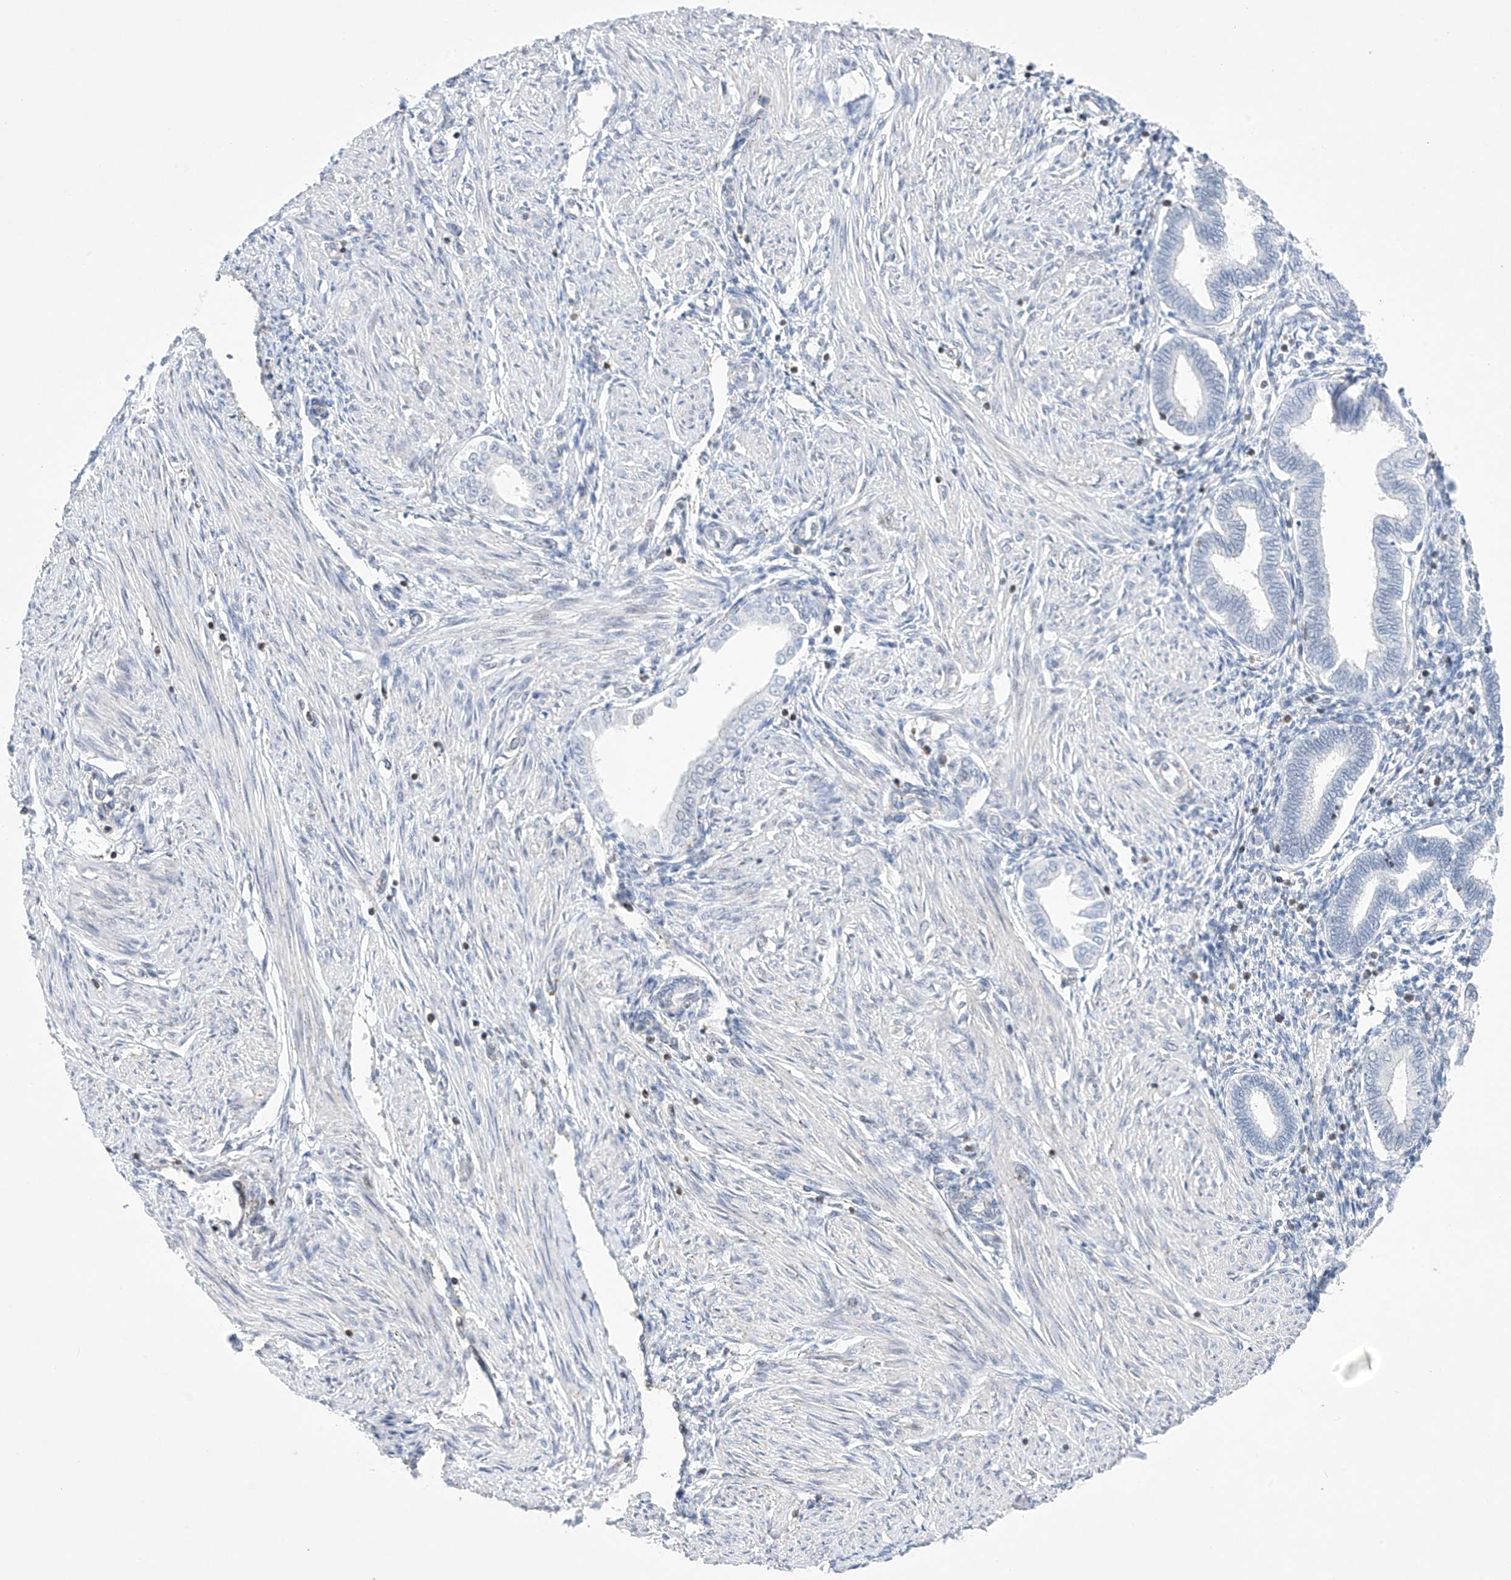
{"staining": {"intensity": "negative", "quantity": "none", "location": "none"}, "tissue": "endometrium", "cell_type": "Cells in endometrial stroma", "image_type": "normal", "snomed": [{"axis": "morphology", "description": "Normal tissue, NOS"}, {"axis": "topography", "description": "Endometrium"}], "caption": "The micrograph demonstrates no significant expression in cells in endometrial stroma of endometrium.", "gene": "MSL3", "patient": {"sex": "female", "age": 53}}